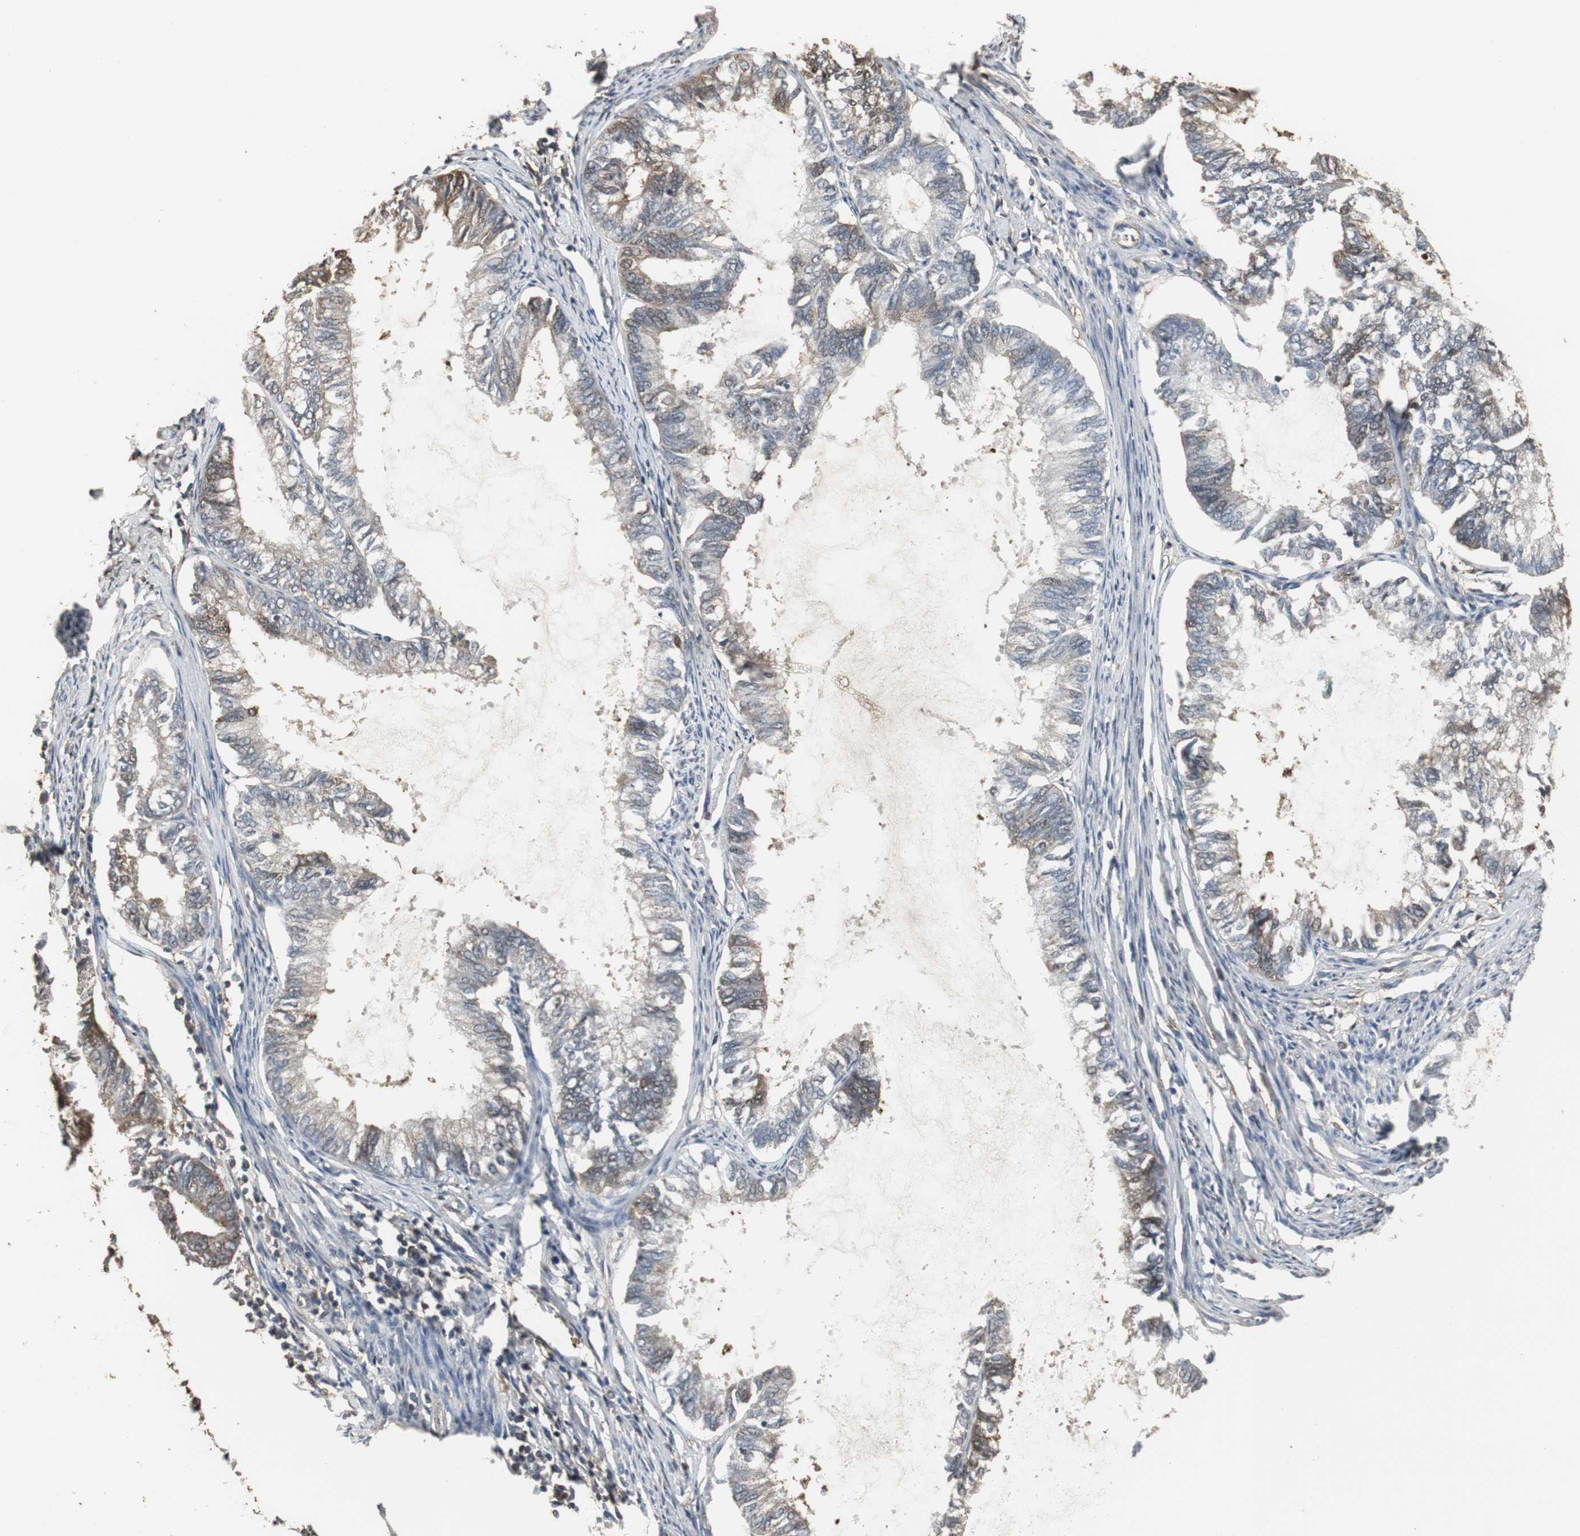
{"staining": {"intensity": "moderate", "quantity": "<25%", "location": "cytoplasmic/membranous"}, "tissue": "endometrial cancer", "cell_type": "Tumor cells", "image_type": "cancer", "snomed": [{"axis": "morphology", "description": "Adenocarcinoma, NOS"}, {"axis": "topography", "description": "Endometrium"}], "caption": "High-power microscopy captured an immunohistochemistry histopathology image of endometrial cancer (adenocarcinoma), revealing moderate cytoplasmic/membranous staining in about <25% of tumor cells. The staining is performed using DAB (3,3'-diaminobenzidine) brown chromogen to label protein expression. The nuclei are counter-stained blue using hematoxylin.", "gene": "HPRT1", "patient": {"sex": "female", "age": 86}}